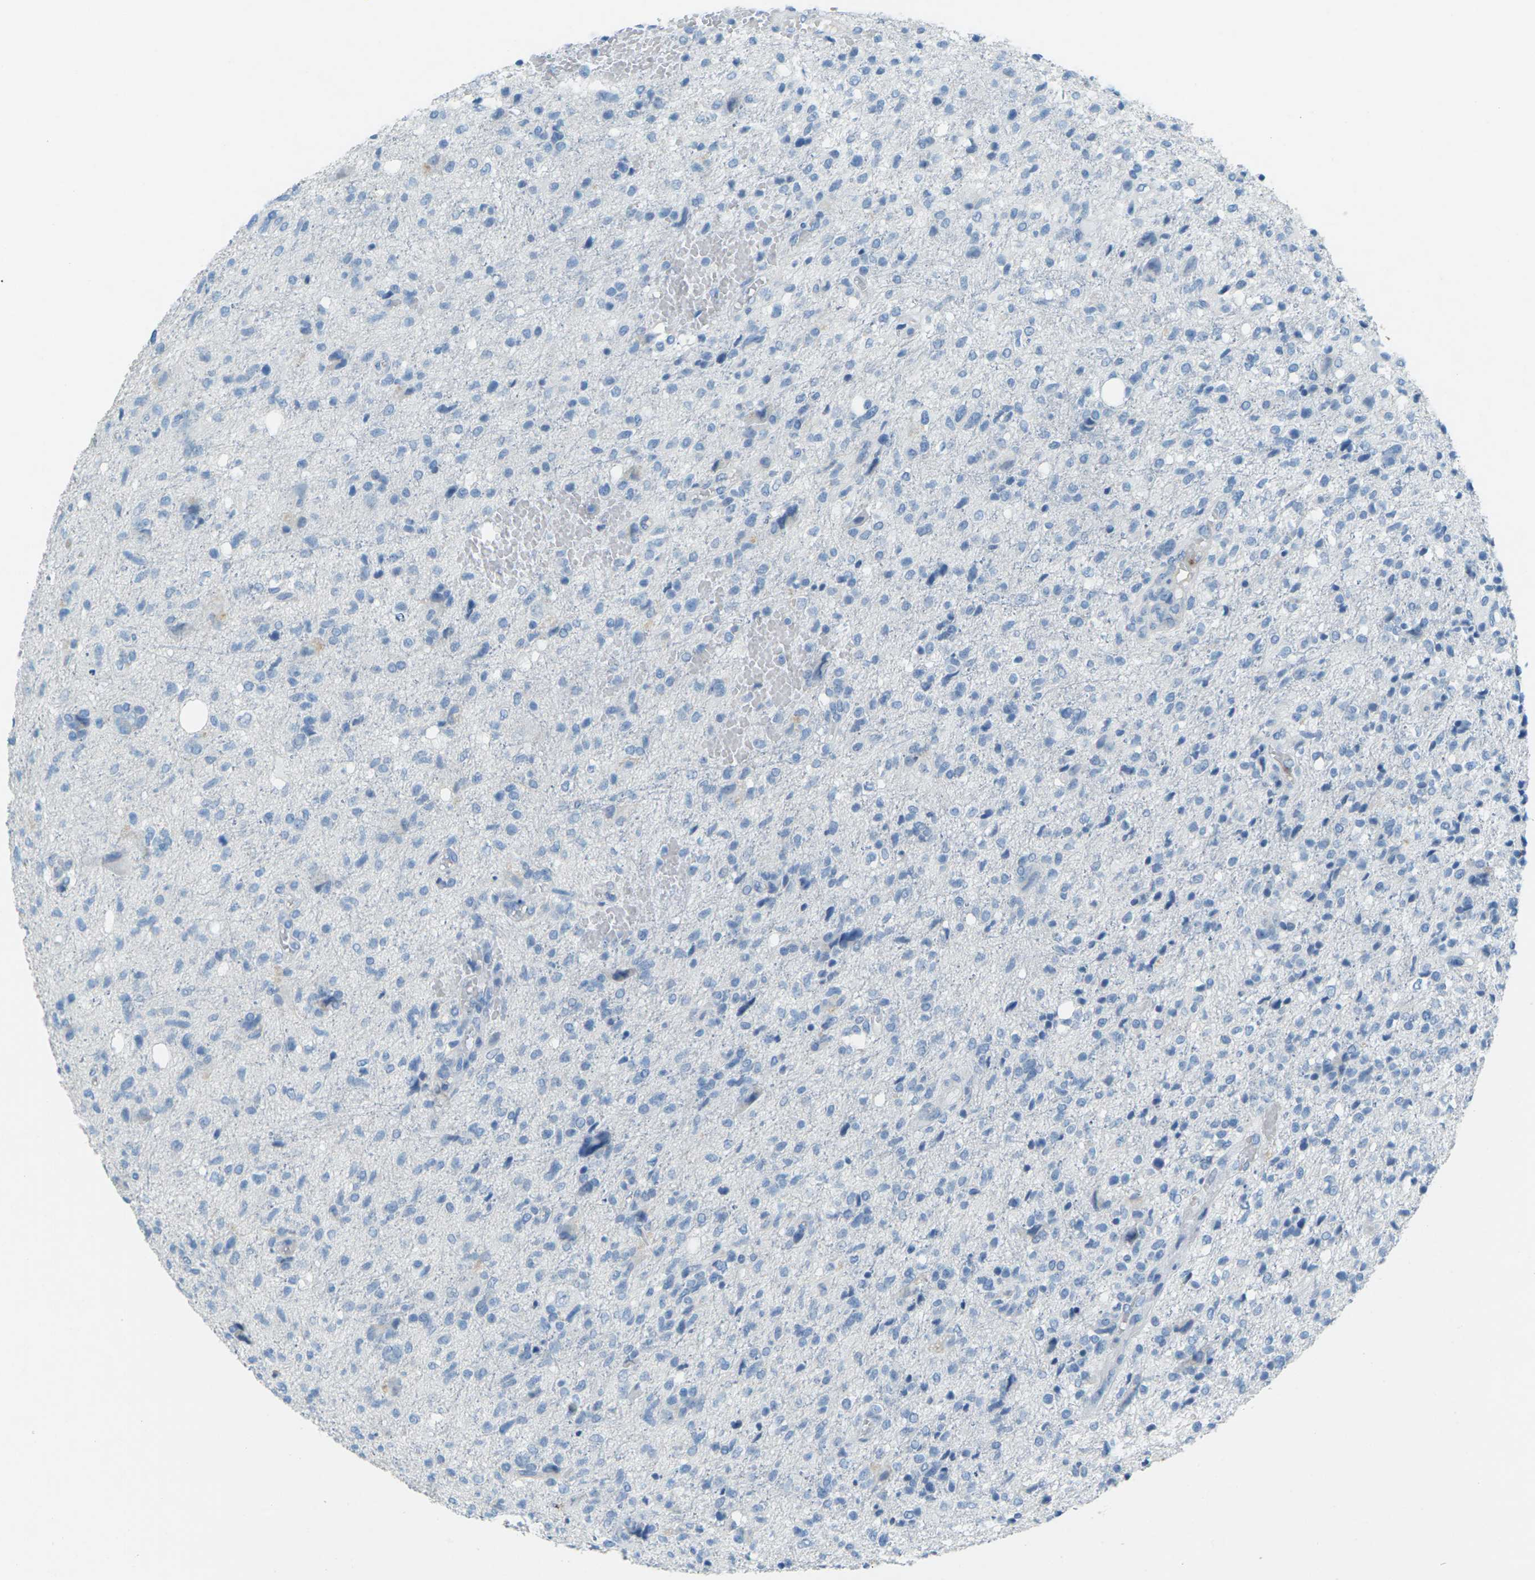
{"staining": {"intensity": "negative", "quantity": "none", "location": "none"}, "tissue": "glioma", "cell_type": "Tumor cells", "image_type": "cancer", "snomed": [{"axis": "morphology", "description": "Glioma, malignant, High grade"}, {"axis": "topography", "description": "Brain"}], "caption": "Immunohistochemistry photomicrograph of glioma stained for a protein (brown), which displays no positivity in tumor cells.", "gene": "CDH16", "patient": {"sex": "female", "age": 59}}